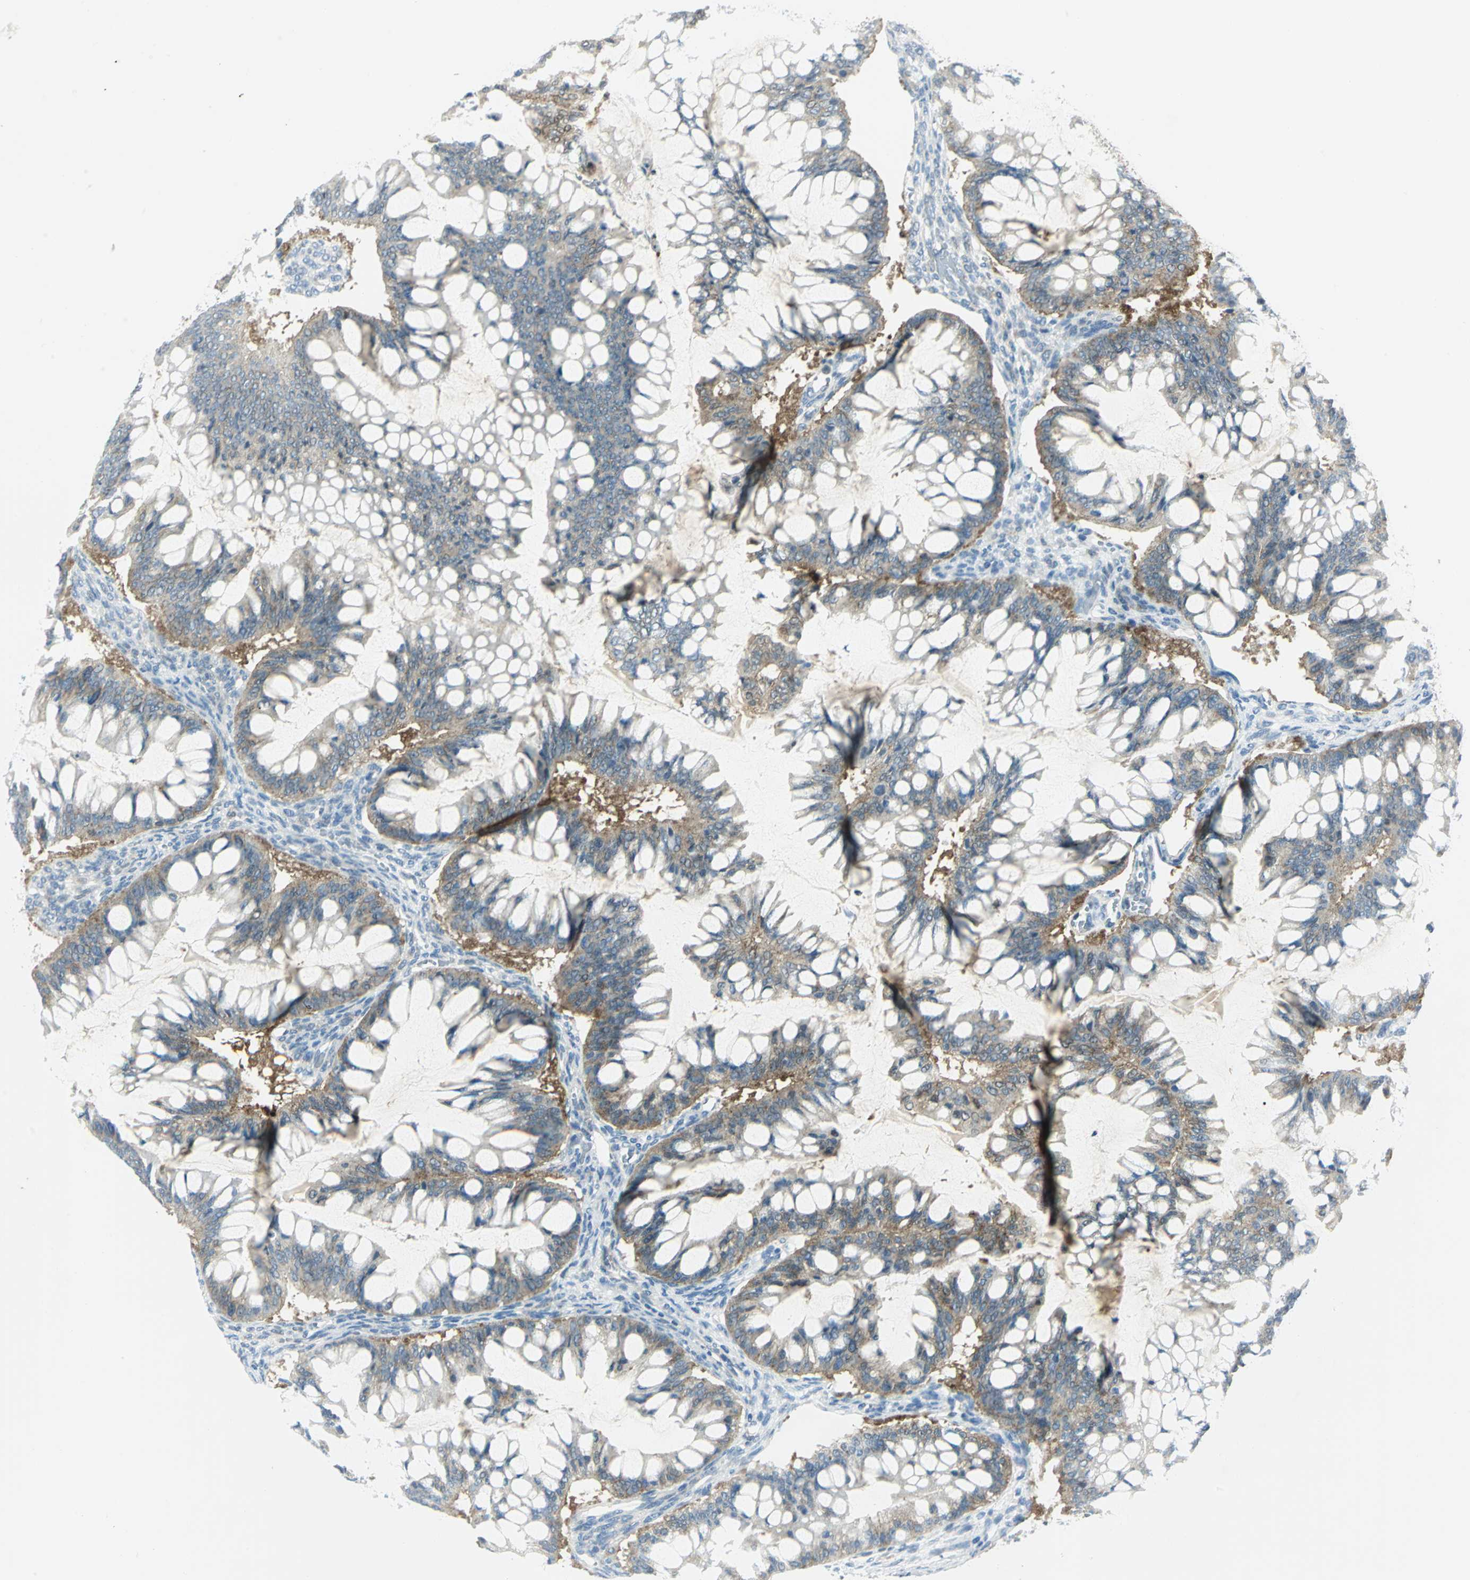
{"staining": {"intensity": "moderate", "quantity": "<25%", "location": "cytoplasmic/membranous"}, "tissue": "ovarian cancer", "cell_type": "Tumor cells", "image_type": "cancer", "snomed": [{"axis": "morphology", "description": "Cystadenocarcinoma, mucinous, NOS"}, {"axis": "topography", "description": "Ovary"}], "caption": "A low amount of moderate cytoplasmic/membranous staining is present in approximately <25% of tumor cells in ovarian cancer (mucinous cystadenocarcinoma) tissue. Using DAB (brown) and hematoxylin (blue) stains, captured at high magnification using brightfield microscopy.", "gene": "ALDOA", "patient": {"sex": "female", "age": 73}}